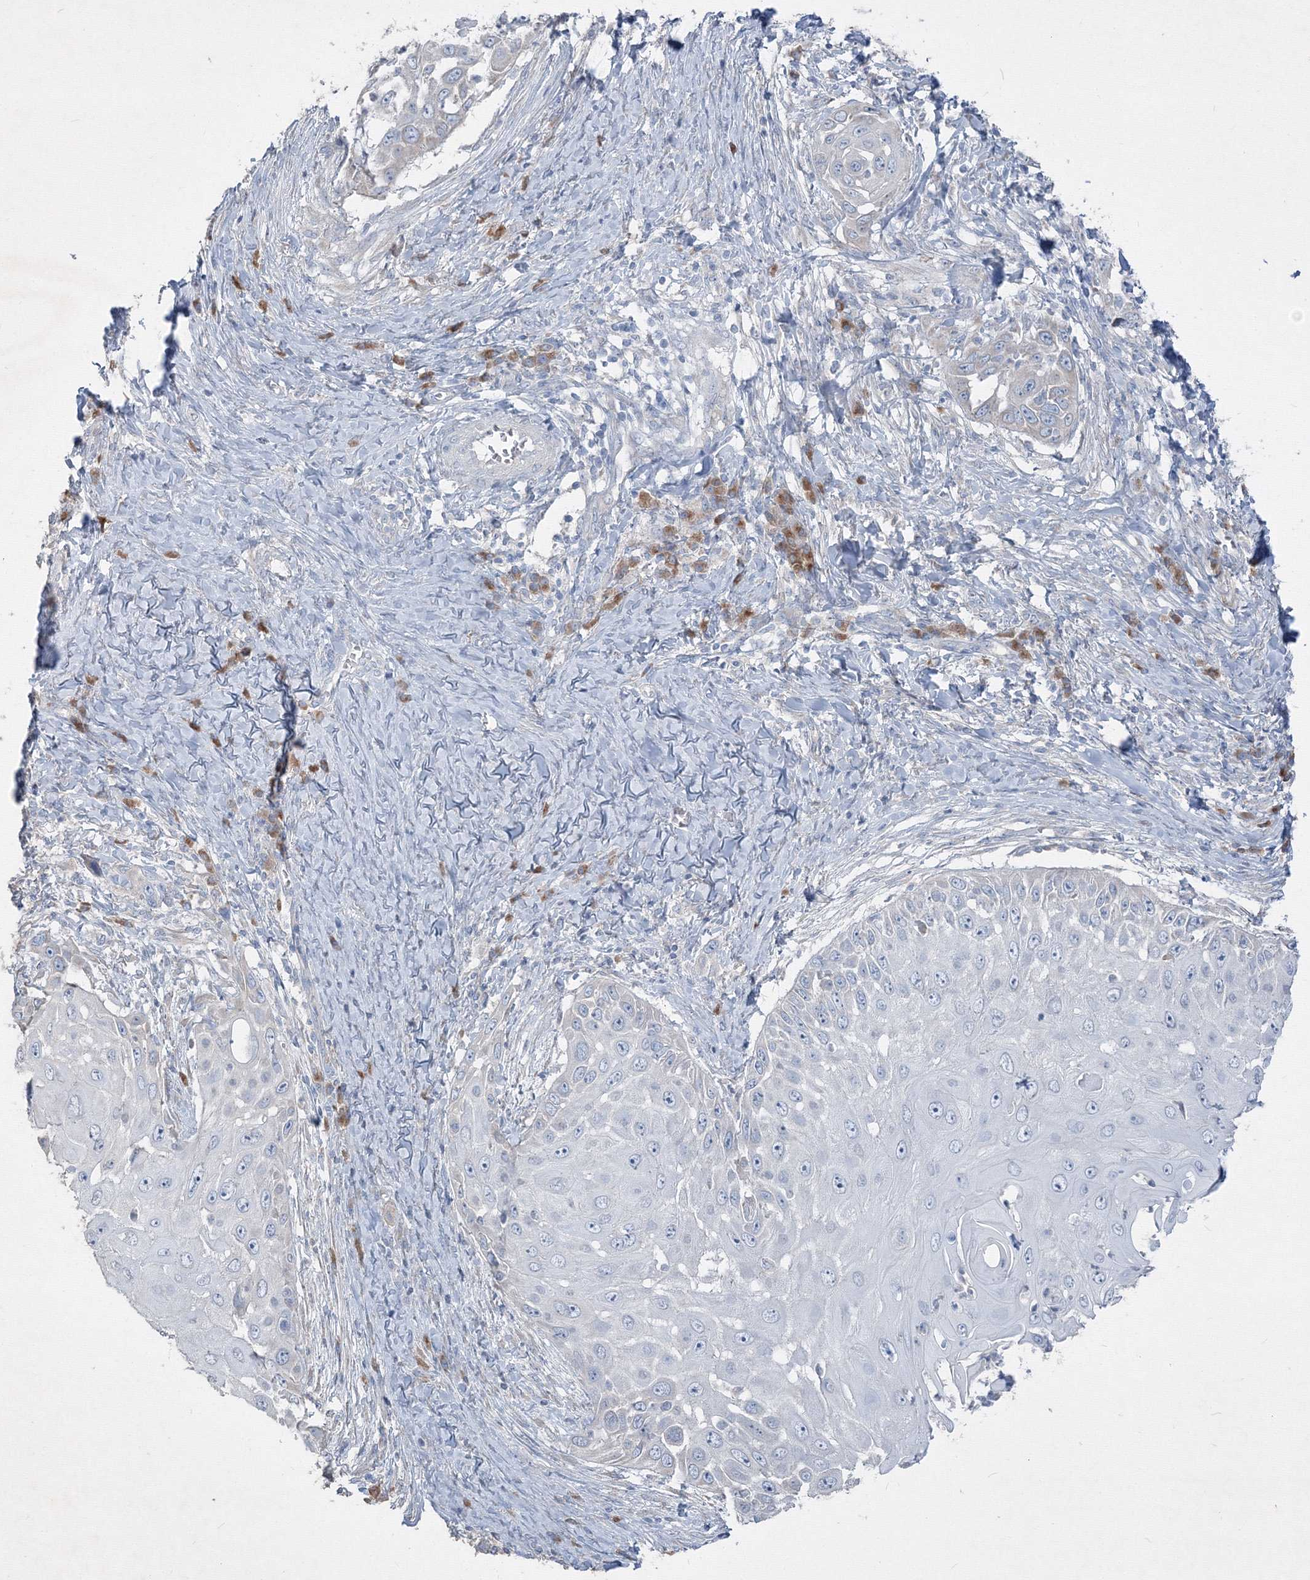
{"staining": {"intensity": "negative", "quantity": "none", "location": "none"}, "tissue": "skin cancer", "cell_type": "Tumor cells", "image_type": "cancer", "snomed": [{"axis": "morphology", "description": "Squamous cell carcinoma, NOS"}, {"axis": "topography", "description": "Skin"}], "caption": "This micrograph is of skin cancer (squamous cell carcinoma) stained with IHC to label a protein in brown with the nuclei are counter-stained blue. There is no positivity in tumor cells. (Stains: DAB immunohistochemistry (IHC) with hematoxylin counter stain, Microscopy: brightfield microscopy at high magnification).", "gene": "IFNAR1", "patient": {"sex": "female", "age": 44}}